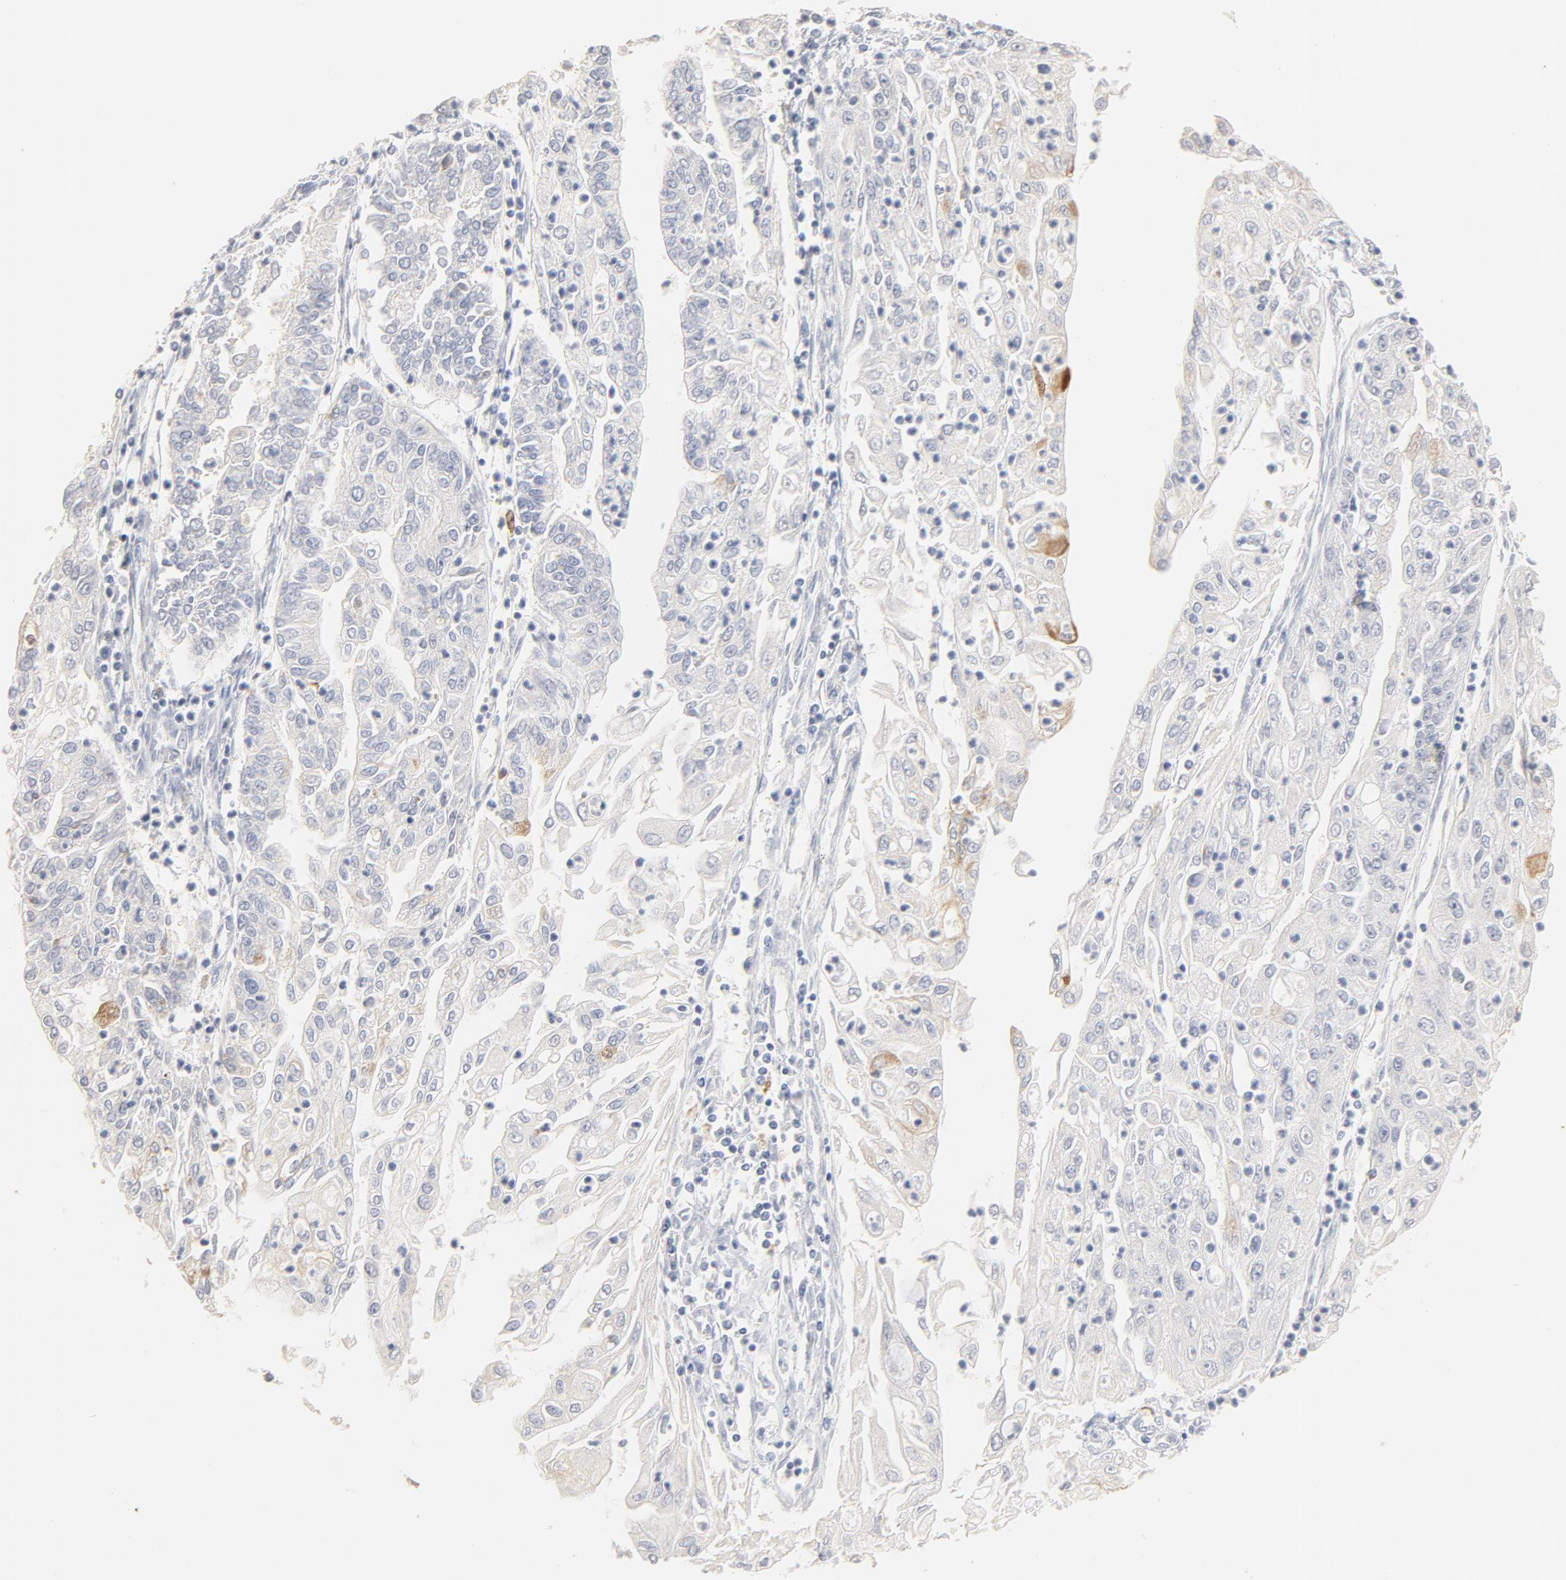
{"staining": {"intensity": "moderate", "quantity": "<25%", "location": "cytoplasmic/membranous"}, "tissue": "endometrial cancer", "cell_type": "Tumor cells", "image_type": "cancer", "snomed": [{"axis": "morphology", "description": "Adenocarcinoma, NOS"}, {"axis": "topography", "description": "Endometrium"}], "caption": "Immunohistochemical staining of human adenocarcinoma (endometrial) demonstrates low levels of moderate cytoplasmic/membranous staining in approximately <25% of tumor cells. (DAB (3,3'-diaminobenzidine) IHC with brightfield microscopy, high magnification).", "gene": "FCGBP", "patient": {"sex": "female", "age": 75}}